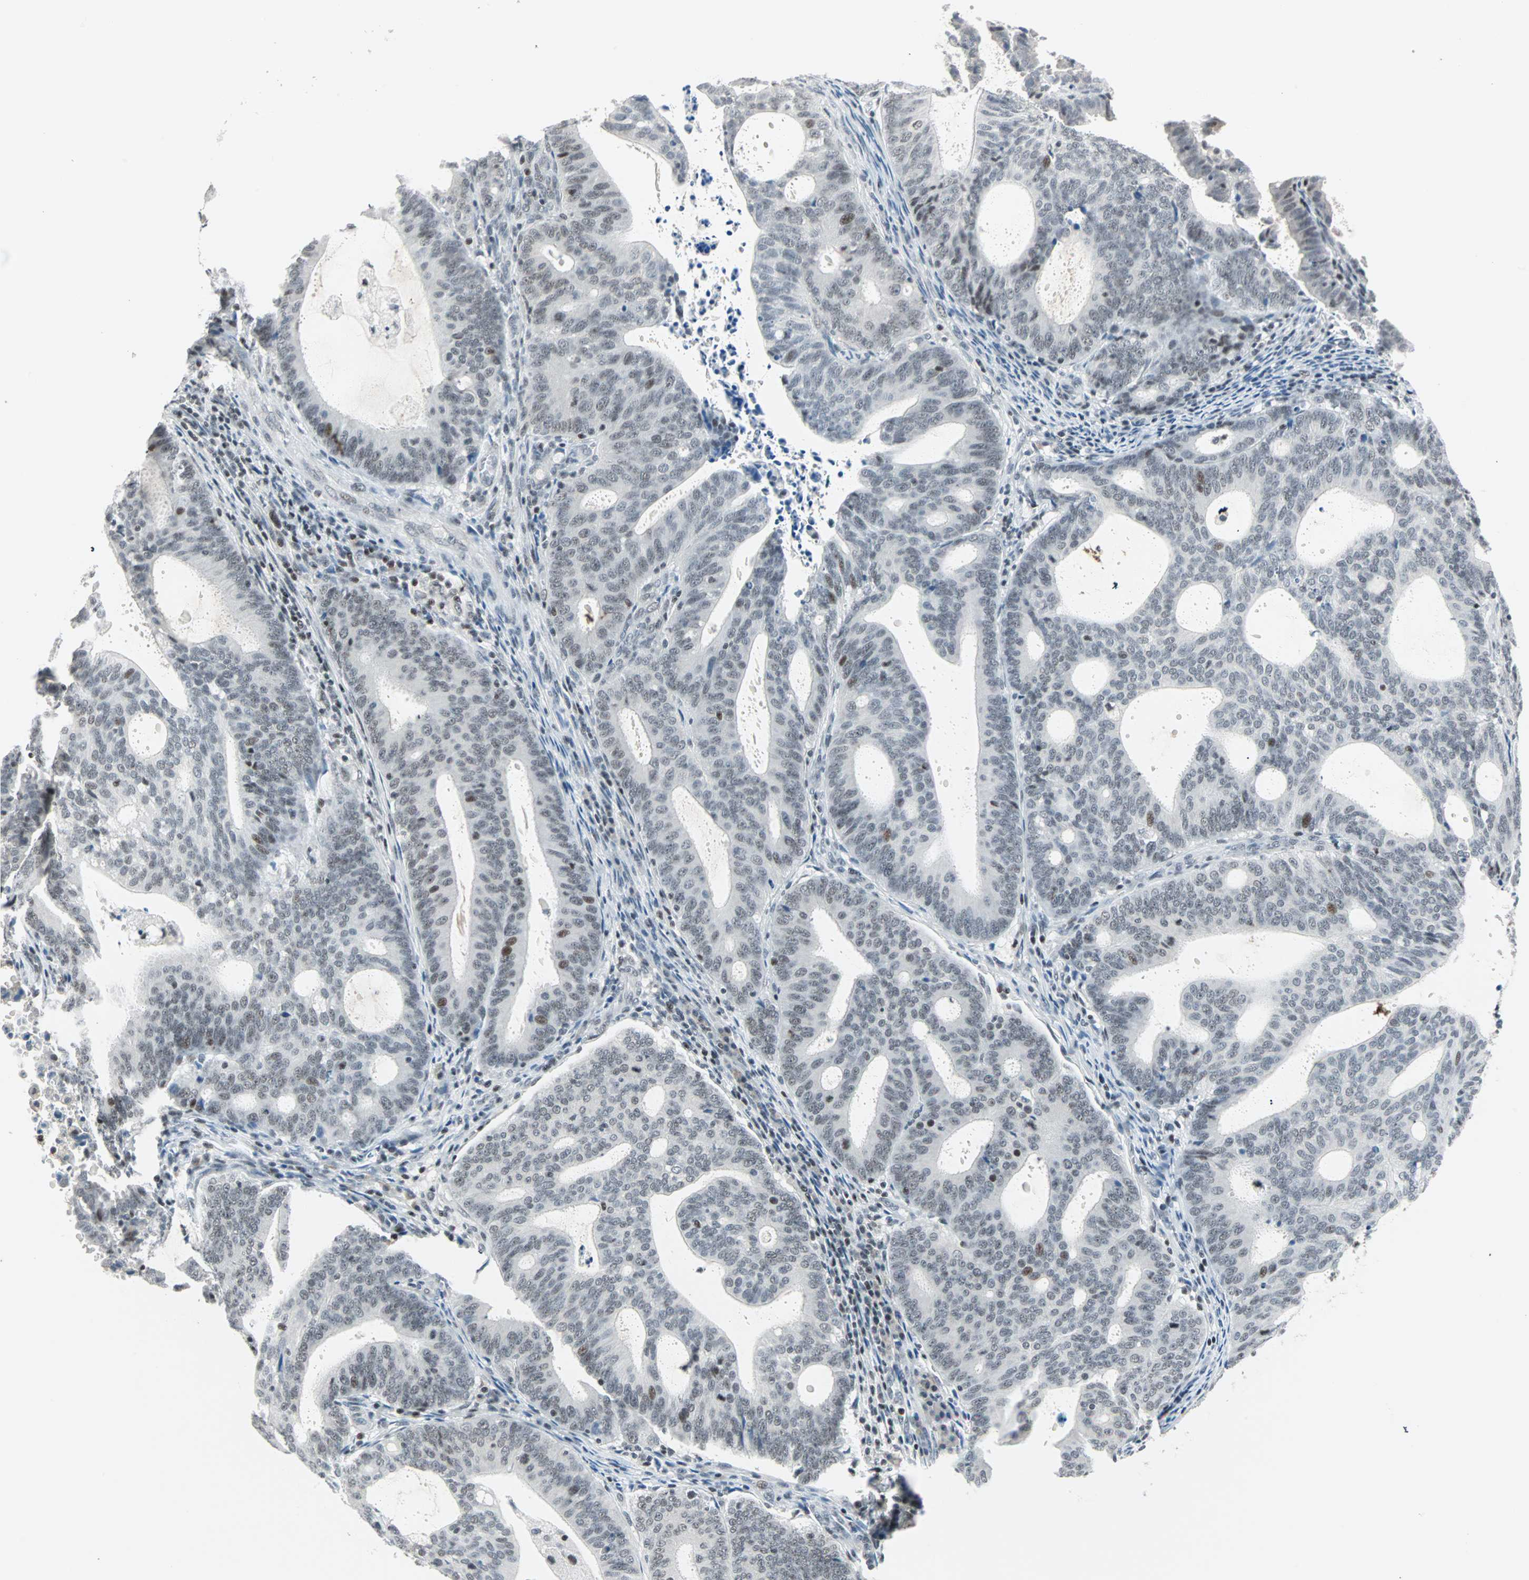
{"staining": {"intensity": "moderate", "quantity": ">75%", "location": "nuclear"}, "tissue": "endometrial cancer", "cell_type": "Tumor cells", "image_type": "cancer", "snomed": [{"axis": "morphology", "description": "Adenocarcinoma, NOS"}, {"axis": "topography", "description": "Uterus"}], "caption": "This is a photomicrograph of immunohistochemistry staining of endometrial cancer, which shows moderate expression in the nuclear of tumor cells.", "gene": "SIN3A", "patient": {"sex": "female", "age": 83}}